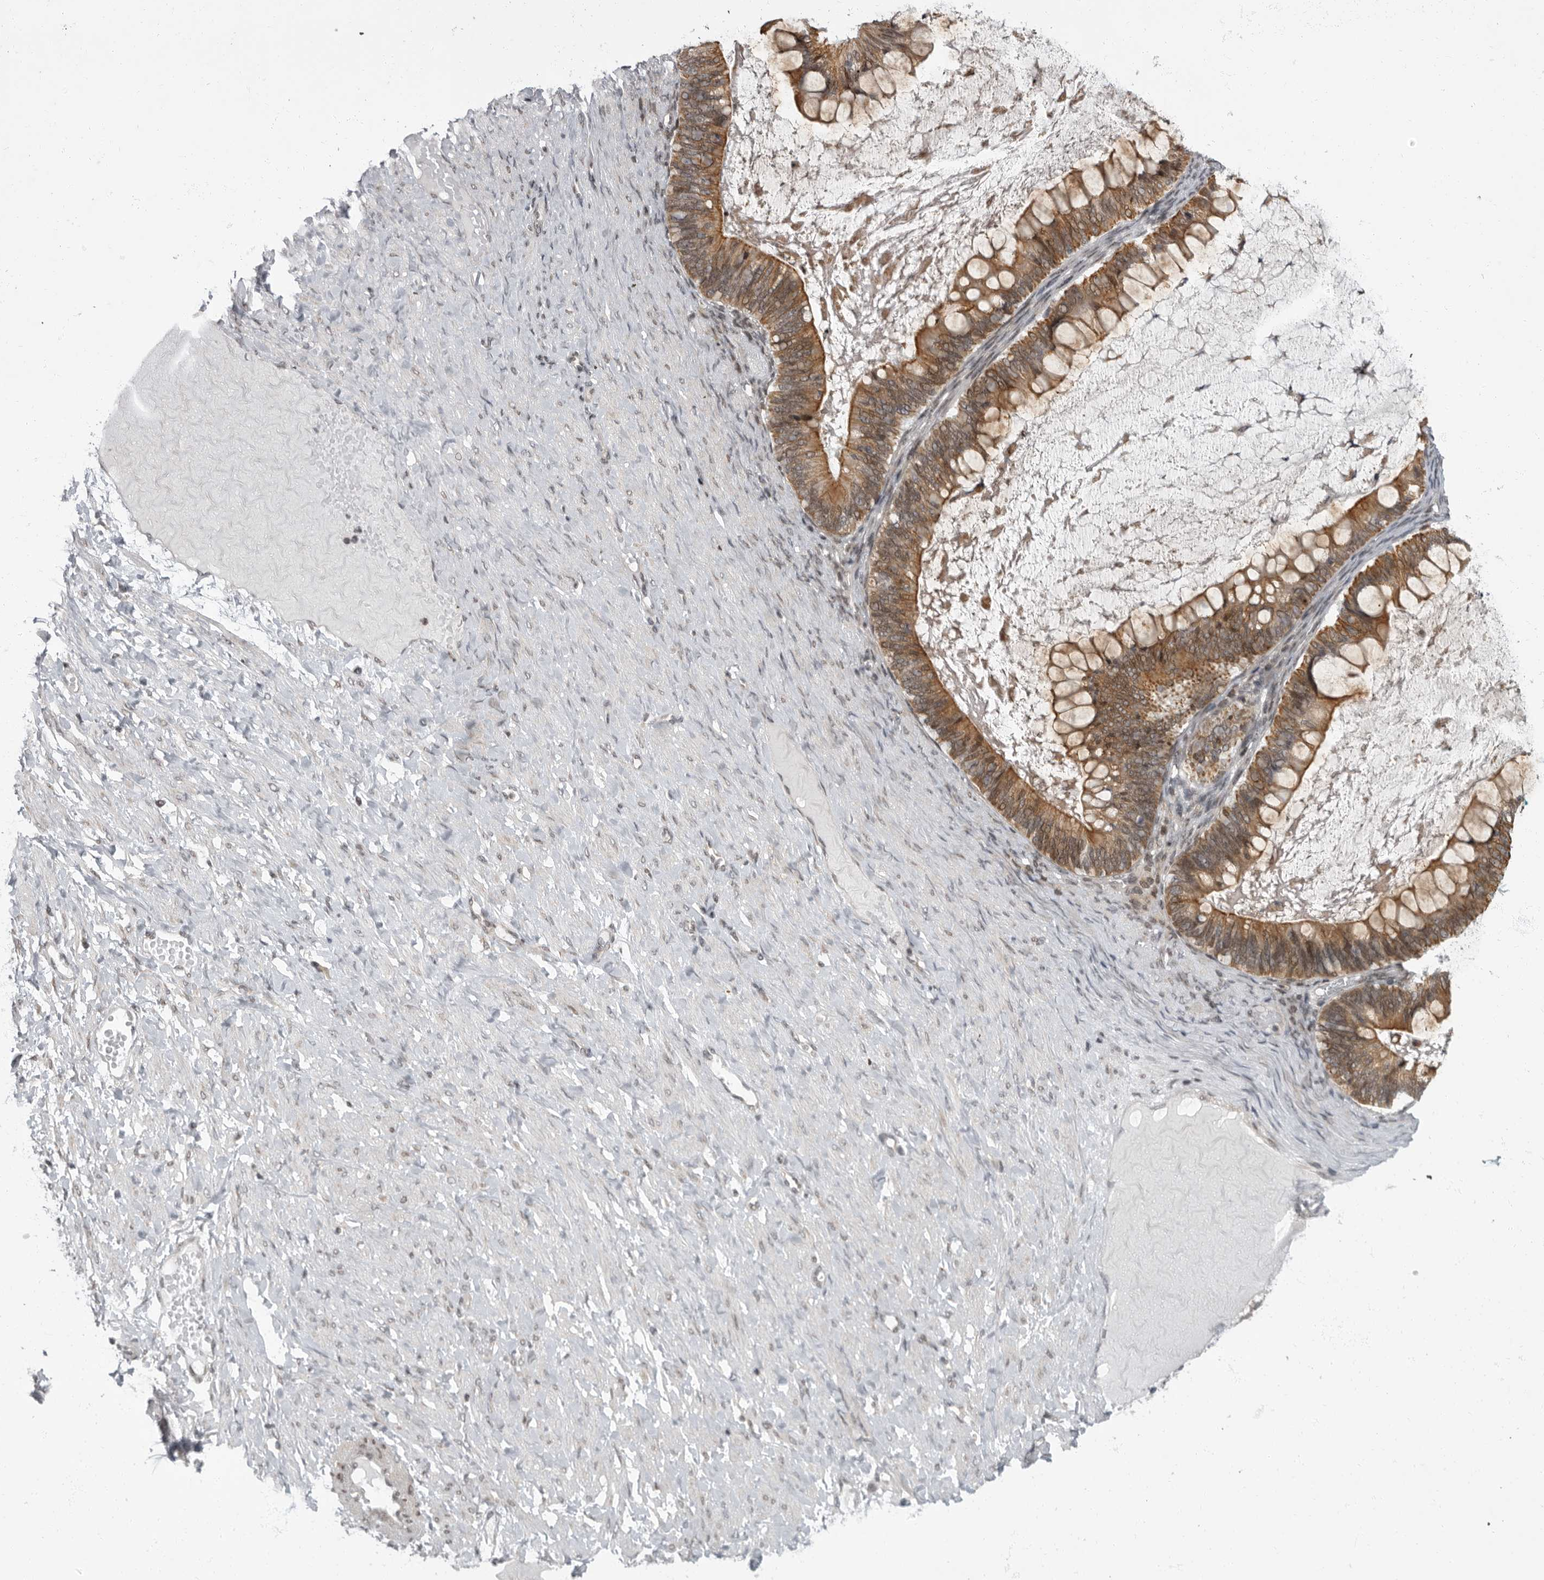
{"staining": {"intensity": "moderate", "quantity": ">75%", "location": "cytoplasmic/membranous"}, "tissue": "ovarian cancer", "cell_type": "Tumor cells", "image_type": "cancer", "snomed": [{"axis": "morphology", "description": "Cystadenocarcinoma, mucinous, NOS"}, {"axis": "topography", "description": "Ovary"}], "caption": "The immunohistochemical stain shows moderate cytoplasmic/membranous expression in tumor cells of ovarian cancer (mucinous cystadenocarcinoma) tissue. The staining was performed using DAB, with brown indicating positive protein expression. Nuclei are stained blue with hematoxylin.", "gene": "EVI5", "patient": {"sex": "female", "age": 61}}